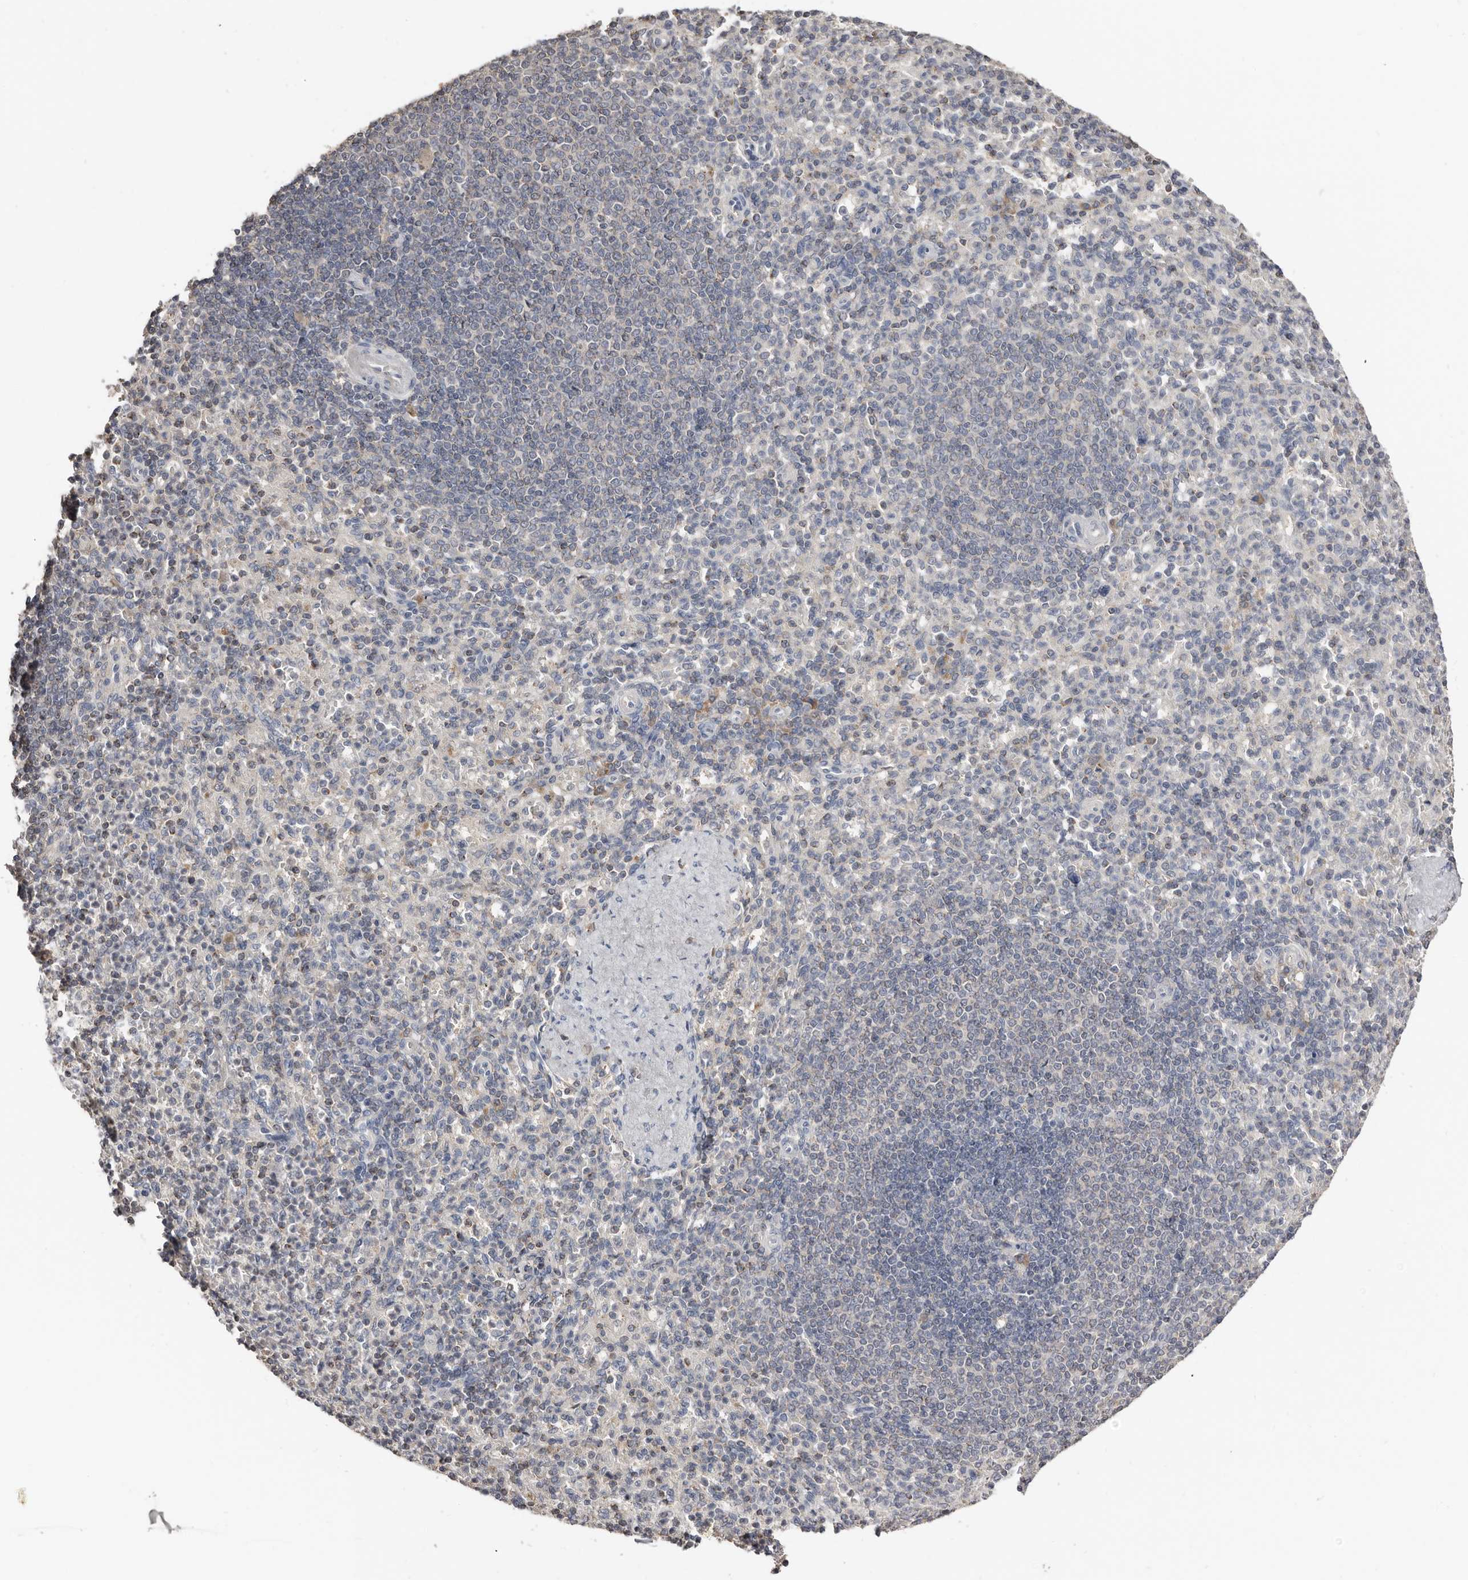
{"staining": {"intensity": "weak", "quantity": "<25%", "location": "cytoplasmic/membranous"}, "tissue": "spleen", "cell_type": "Cells in red pulp", "image_type": "normal", "snomed": [{"axis": "morphology", "description": "Normal tissue, NOS"}, {"axis": "topography", "description": "Spleen"}], "caption": "Immunohistochemical staining of normal human spleen reveals no significant positivity in cells in red pulp.", "gene": "SLC39A2", "patient": {"sex": "female", "age": 74}}